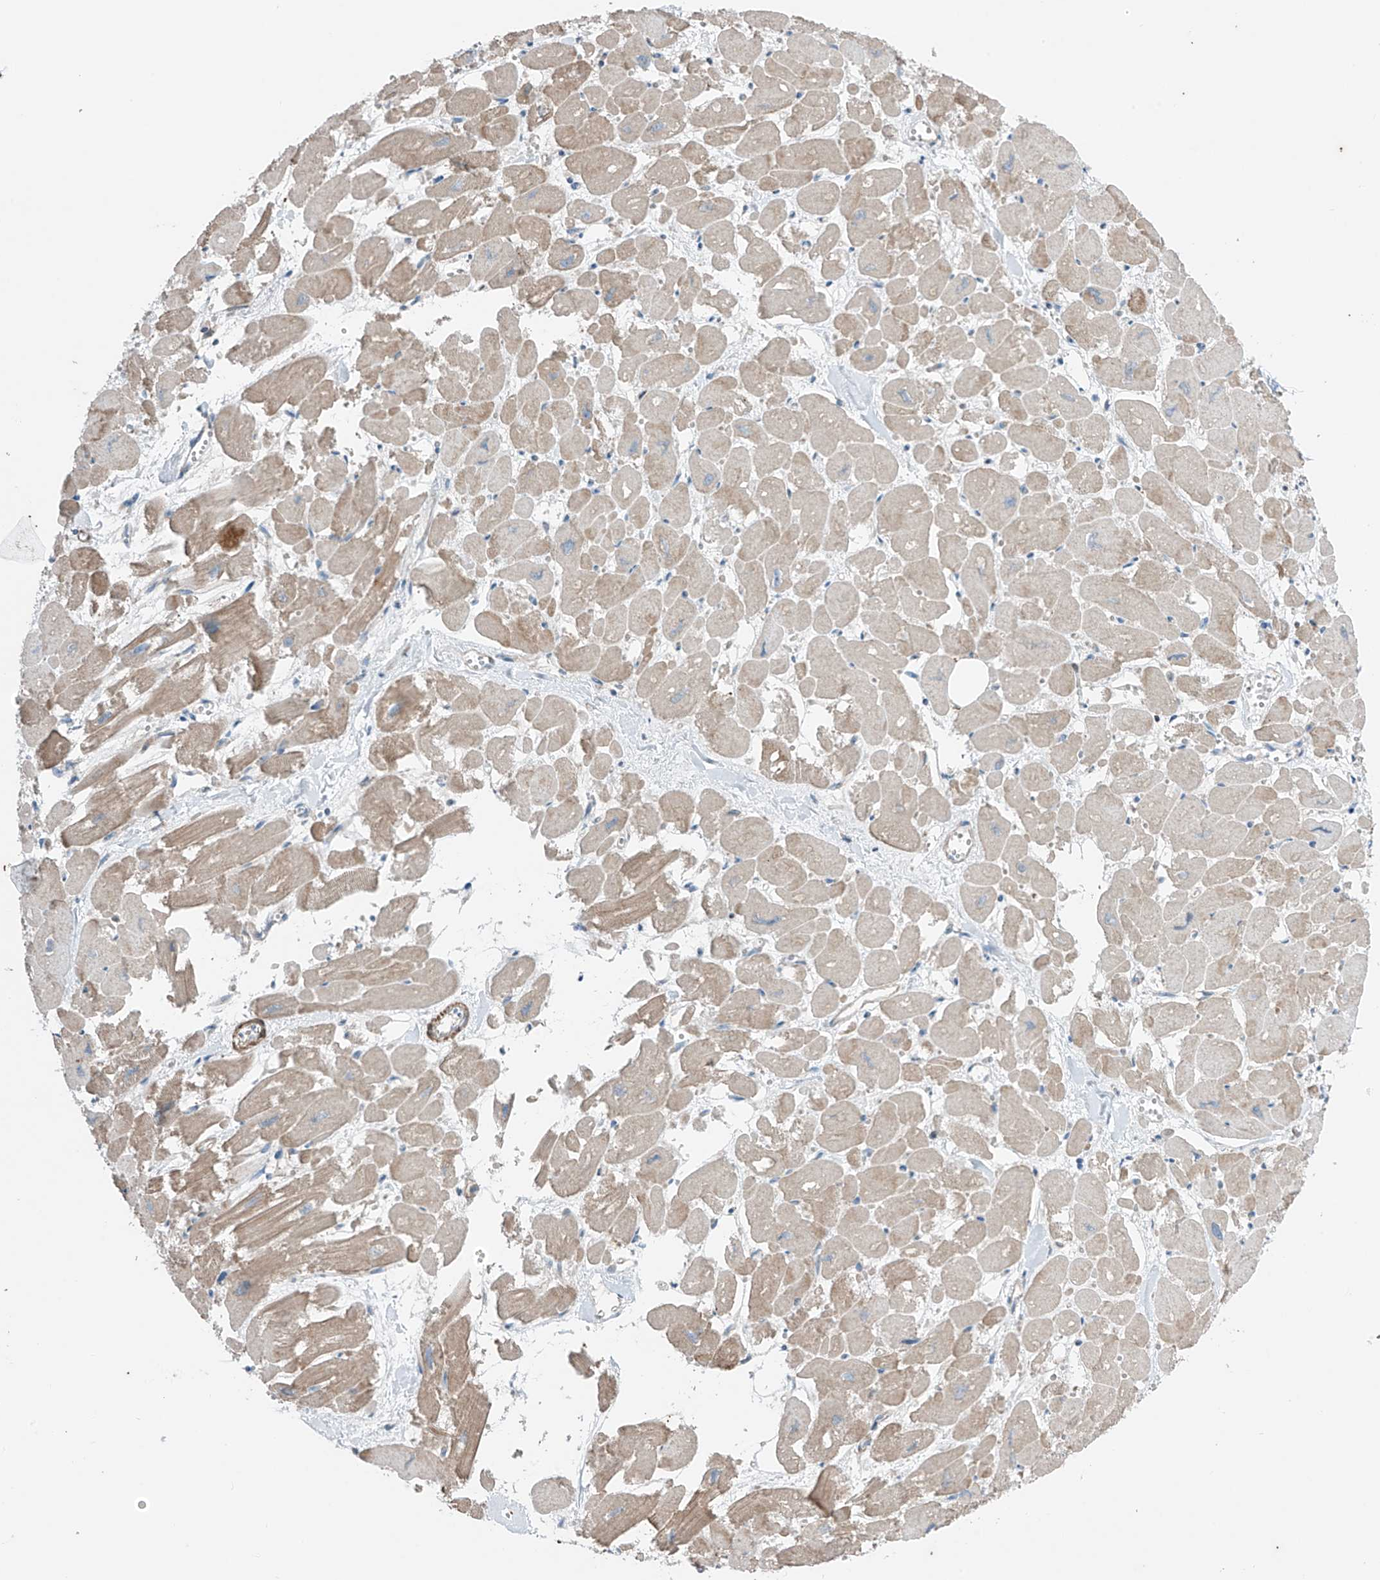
{"staining": {"intensity": "moderate", "quantity": ">75%", "location": "cytoplasmic/membranous"}, "tissue": "heart muscle", "cell_type": "Cardiomyocytes", "image_type": "normal", "snomed": [{"axis": "morphology", "description": "Normal tissue, NOS"}, {"axis": "topography", "description": "Heart"}], "caption": "An image of heart muscle stained for a protein reveals moderate cytoplasmic/membranous brown staining in cardiomyocytes.", "gene": "SLC1A5", "patient": {"sex": "male", "age": 54}}